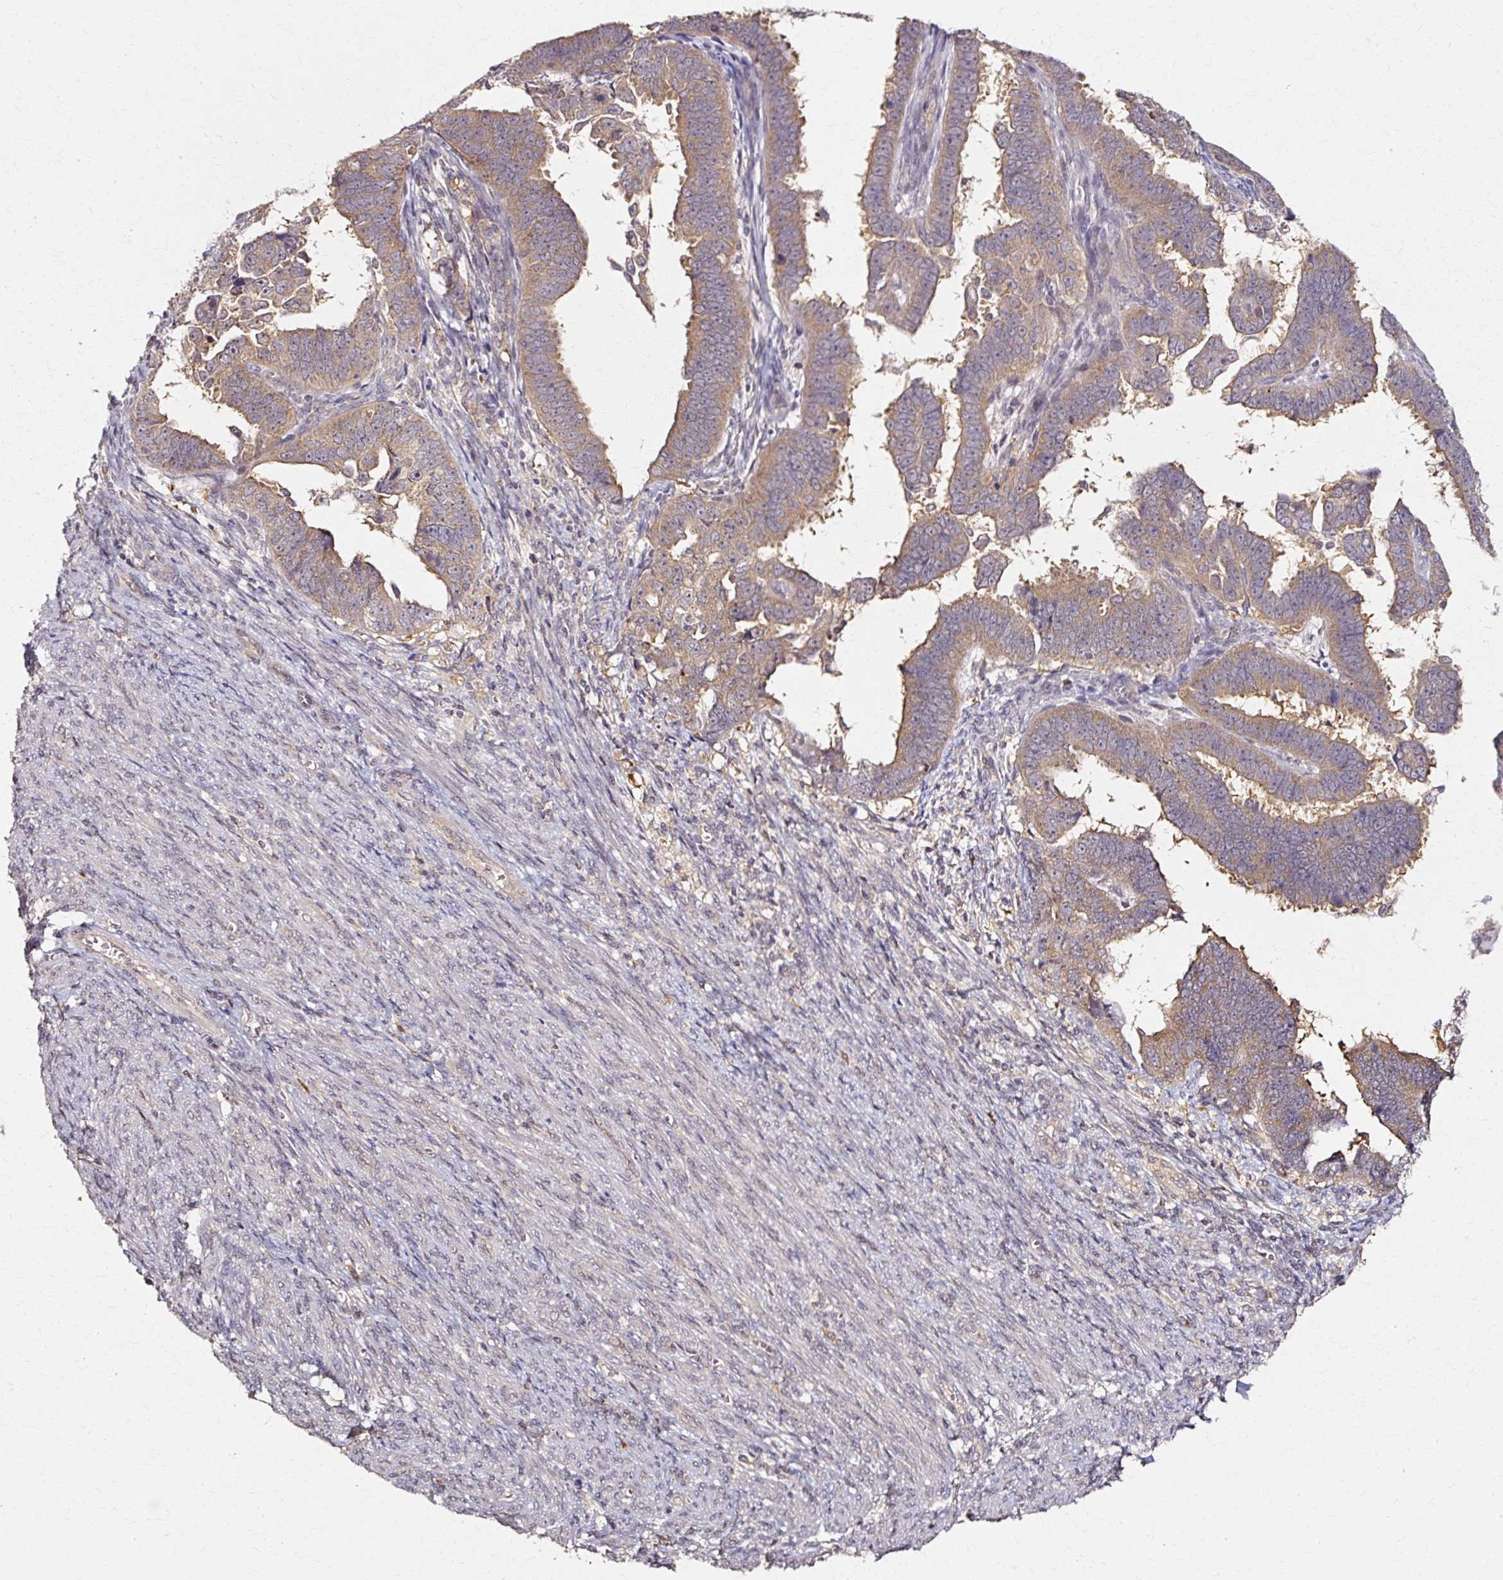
{"staining": {"intensity": "moderate", "quantity": ">75%", "location": "cytoplasmic/membranous"}, "tissue": "endometrial cancer", "cell_type": "Tumor cells", "image_type": "cancer", "snomed": [{"axis": "morphology", "description": "Adenocarcinoma, NOS"}, {"axis": "topography", "description": "Endometrium"}], "caption": "This is a micrograph of IHC staining of endometrial cancer (adenocarcinoma), which shows moderate positivity in the cytoplasmic/membranous of tumor cells.", "gene": "RGPD5", "patient": {"sex": "female", "age": 75}}